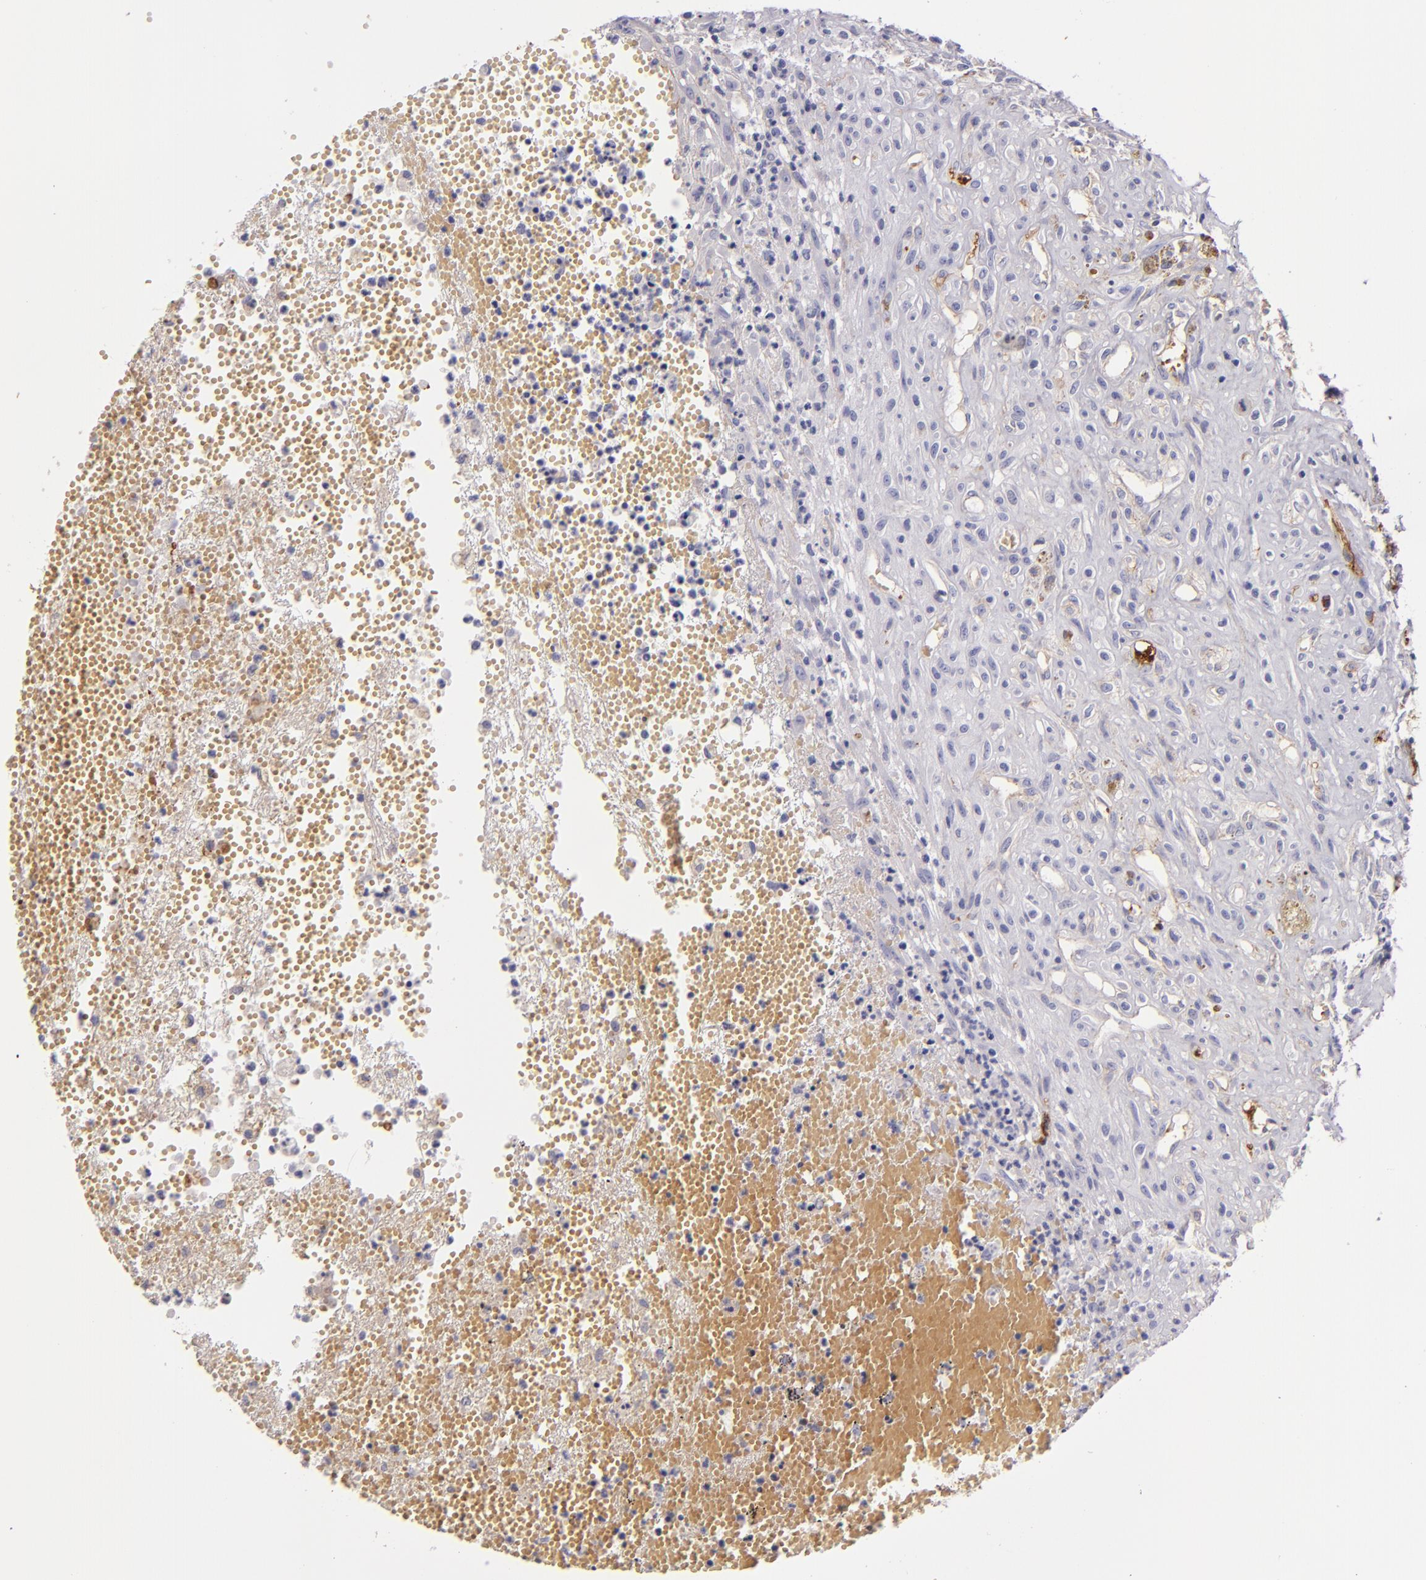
{"staining": {"intensity": "strong", "quantity": "25%-75%", "location": "cytoplasmic/membranous"}, "tissue": "glioma", "cell_type": "Tumor cells", "image_type": "cancer", "snomed": [{"axis": "morphology", "description": "Glioma, malignant, High grade"}, {"axis": "topography", "description": "Brain"}], "caption": "Malignant glioma (high-grade) stained for a protein (brown) shows strong cytoplasmic/membranous positive expression in approximately 25%-75% of tumor cells.", "gene": "CD9", "patient": {"sex": "male", "age": 66}}